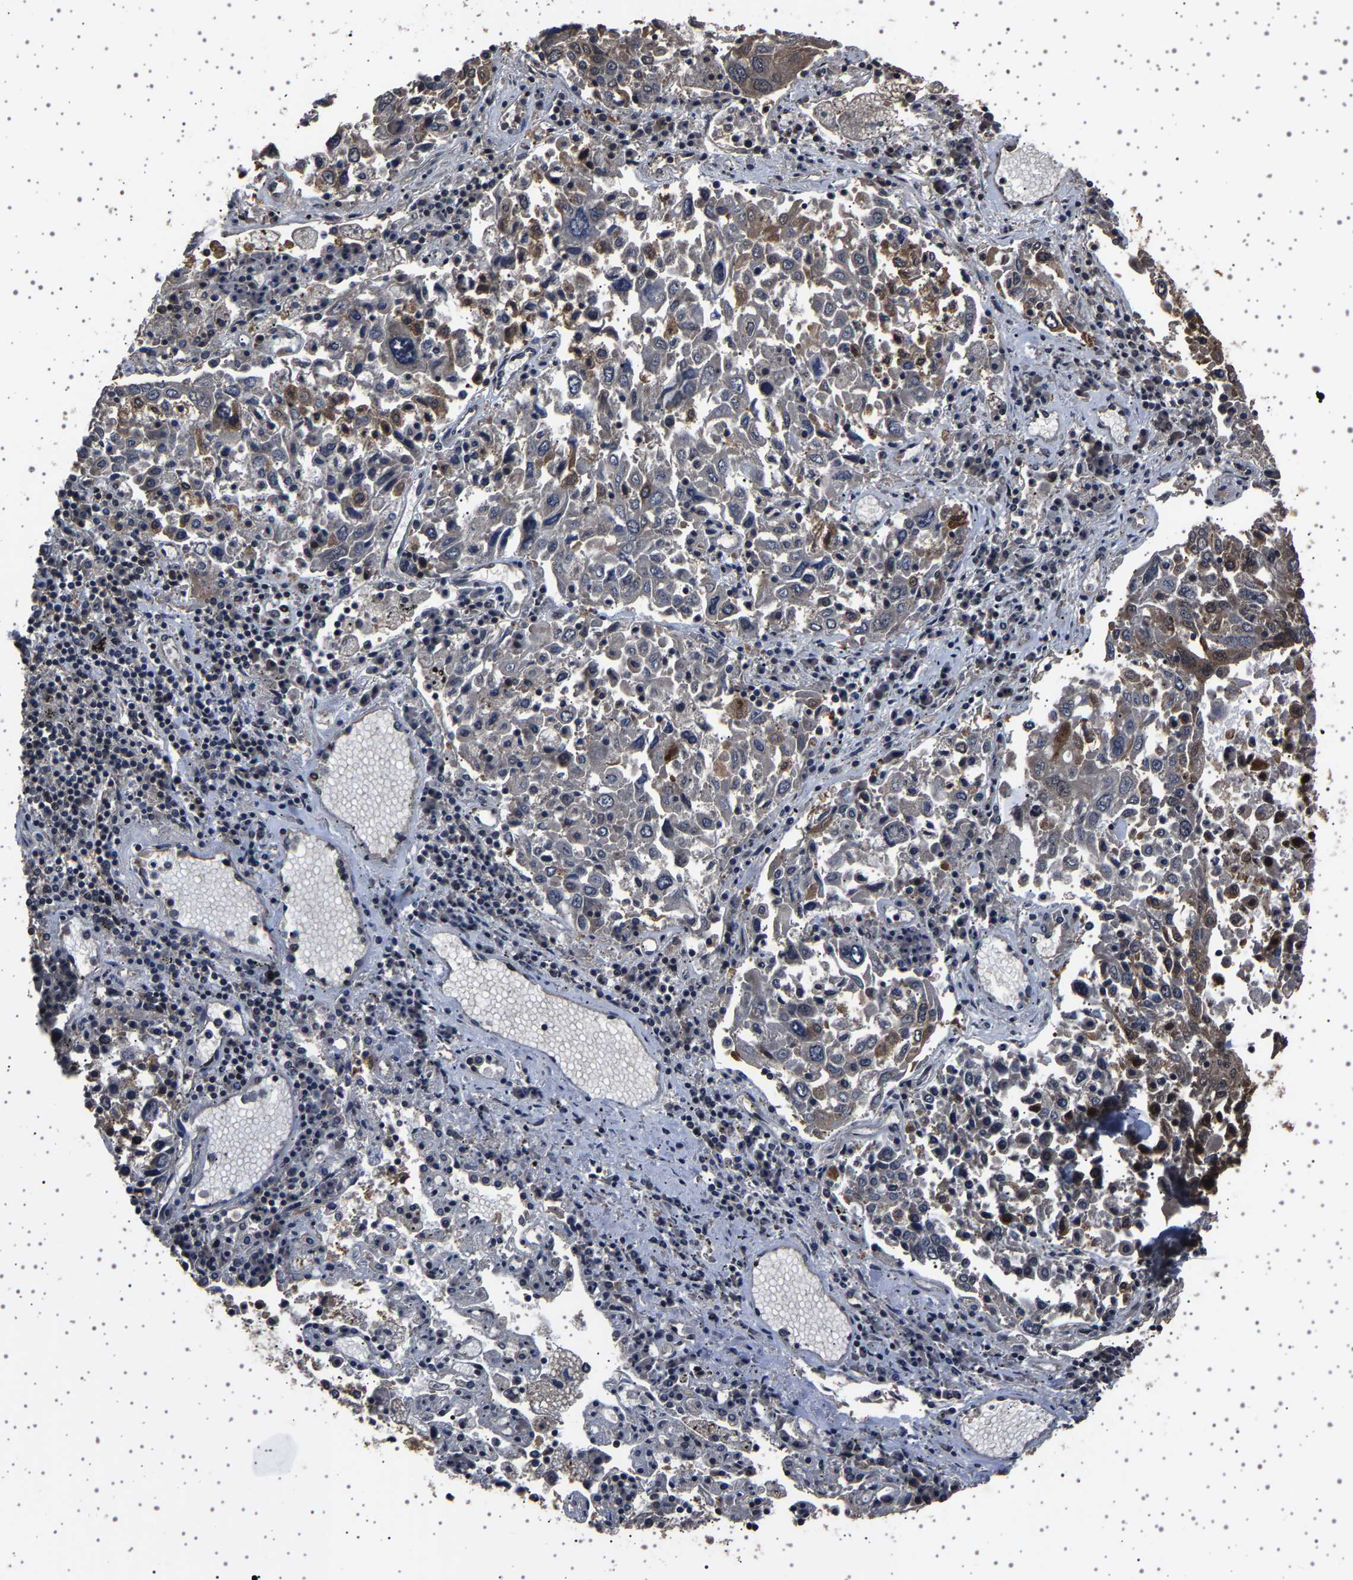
{"staining": {"intensity": "weak", "quantity": "<25%", "location": "cytoplasmic/membranous"}, "tissue": "lung cancer", "cell_type": "Tumor cells", "image_type": "cancer", "snomed": [{"axis": "morphology", "description": "Squamous cell carcinoma, NOS"}, {"axis": "topography", "description": "Lung"}], "caption": "Immunohistochemistry photomicrograph of human lung squamous cell carcinoma stained for a protein (brown), which reveals no expression in tumor cells.", "gene": "NCKAP1", "patient": {"sex": "male", "age": 65}}